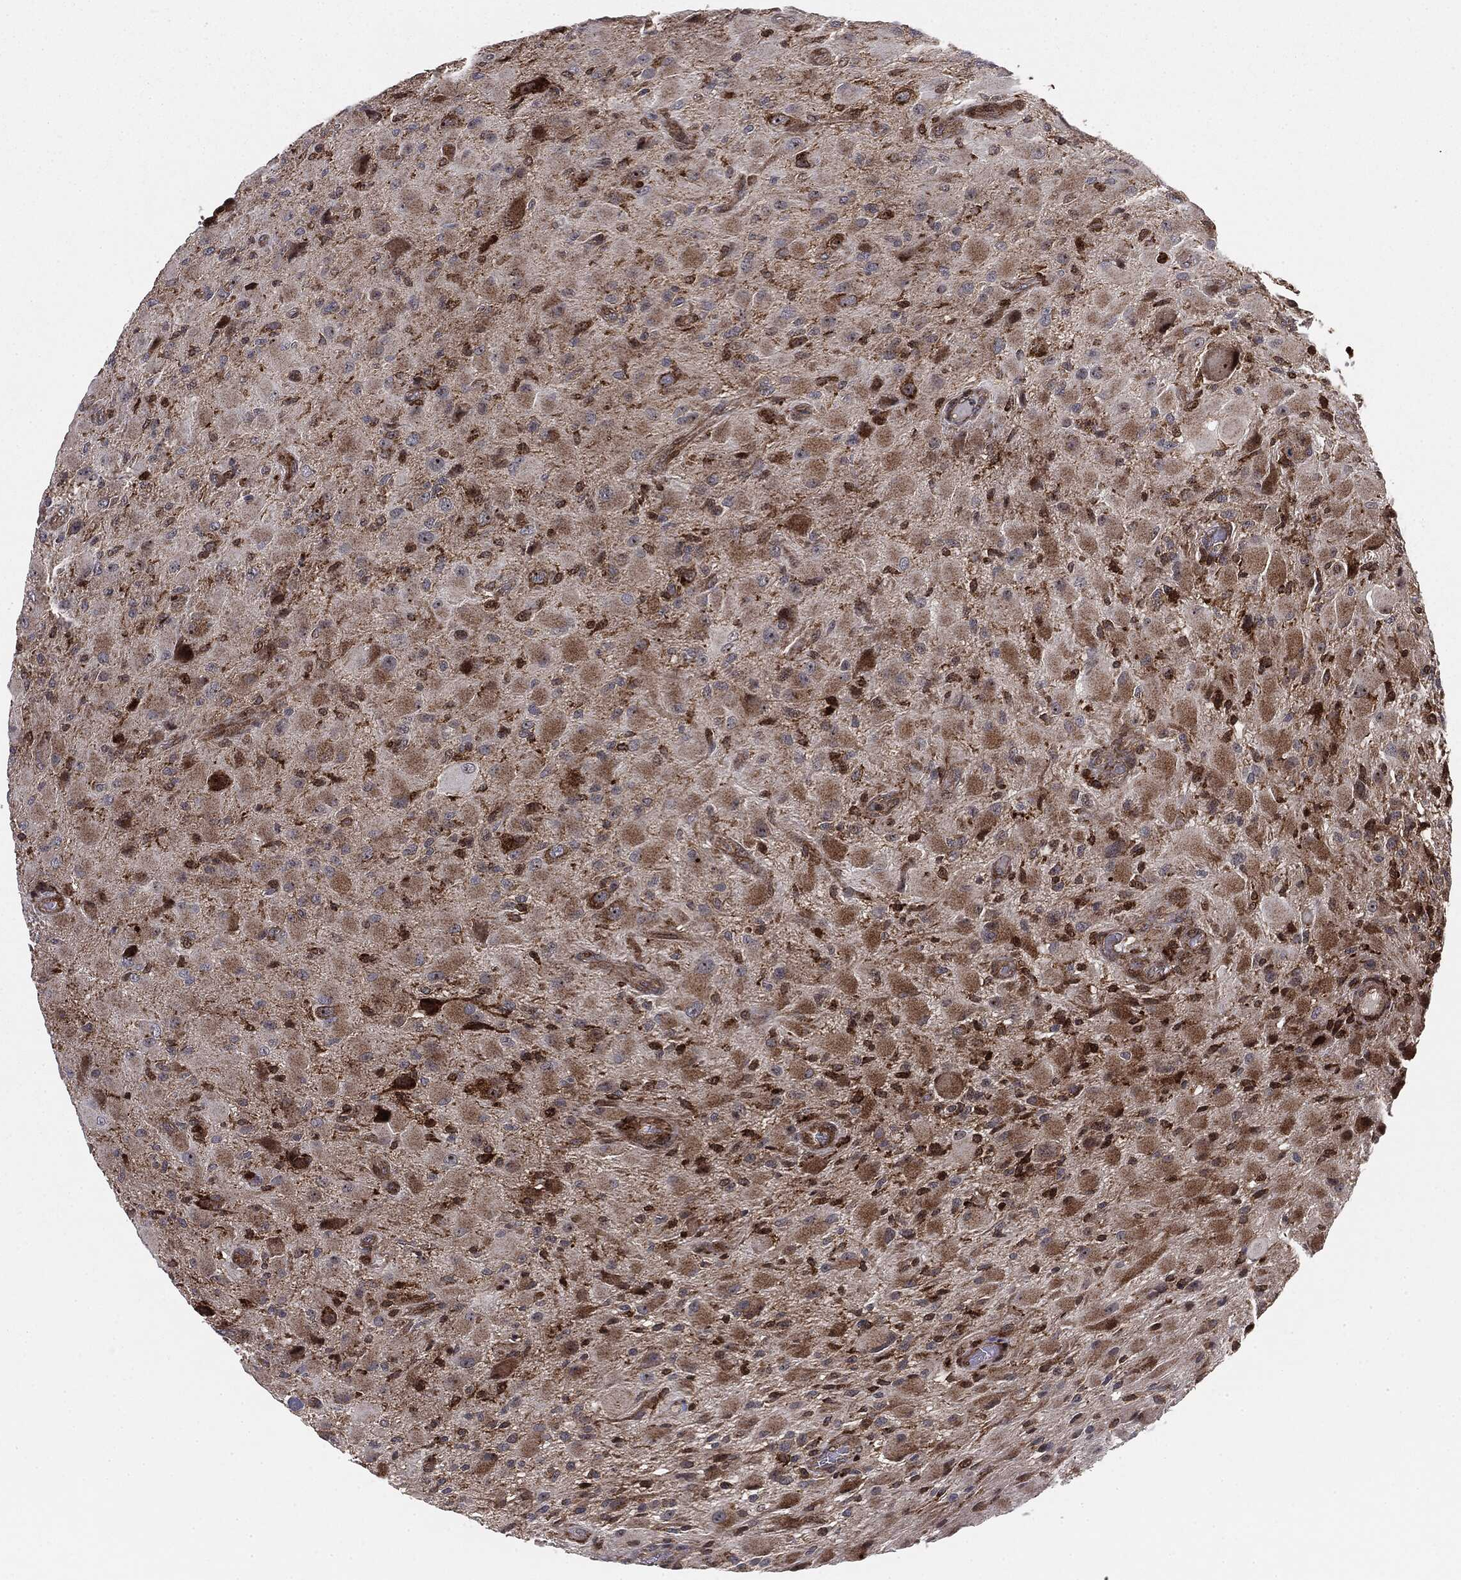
{"staining": {"intensity": "moderate", "quantity": ">75%", "location": "cytoplasmic/membranous"}, "tissue": "glioma", "cell_type": "Tumor cells", "image_type": "cancer", "snomed": [{"axis": "morphology", "description": "Glioma, malignant, High grade"}, {"axis": "topography", "description": "Cerebral cortex"}], "caption": "Protein staining demonstrates moderate cytoplasmic/membranous expression in approximately >75% of tumor cells in malignant high-grade glioma.", "gene": "PTEN", "patient": {"sex": "male", "age": 35}}